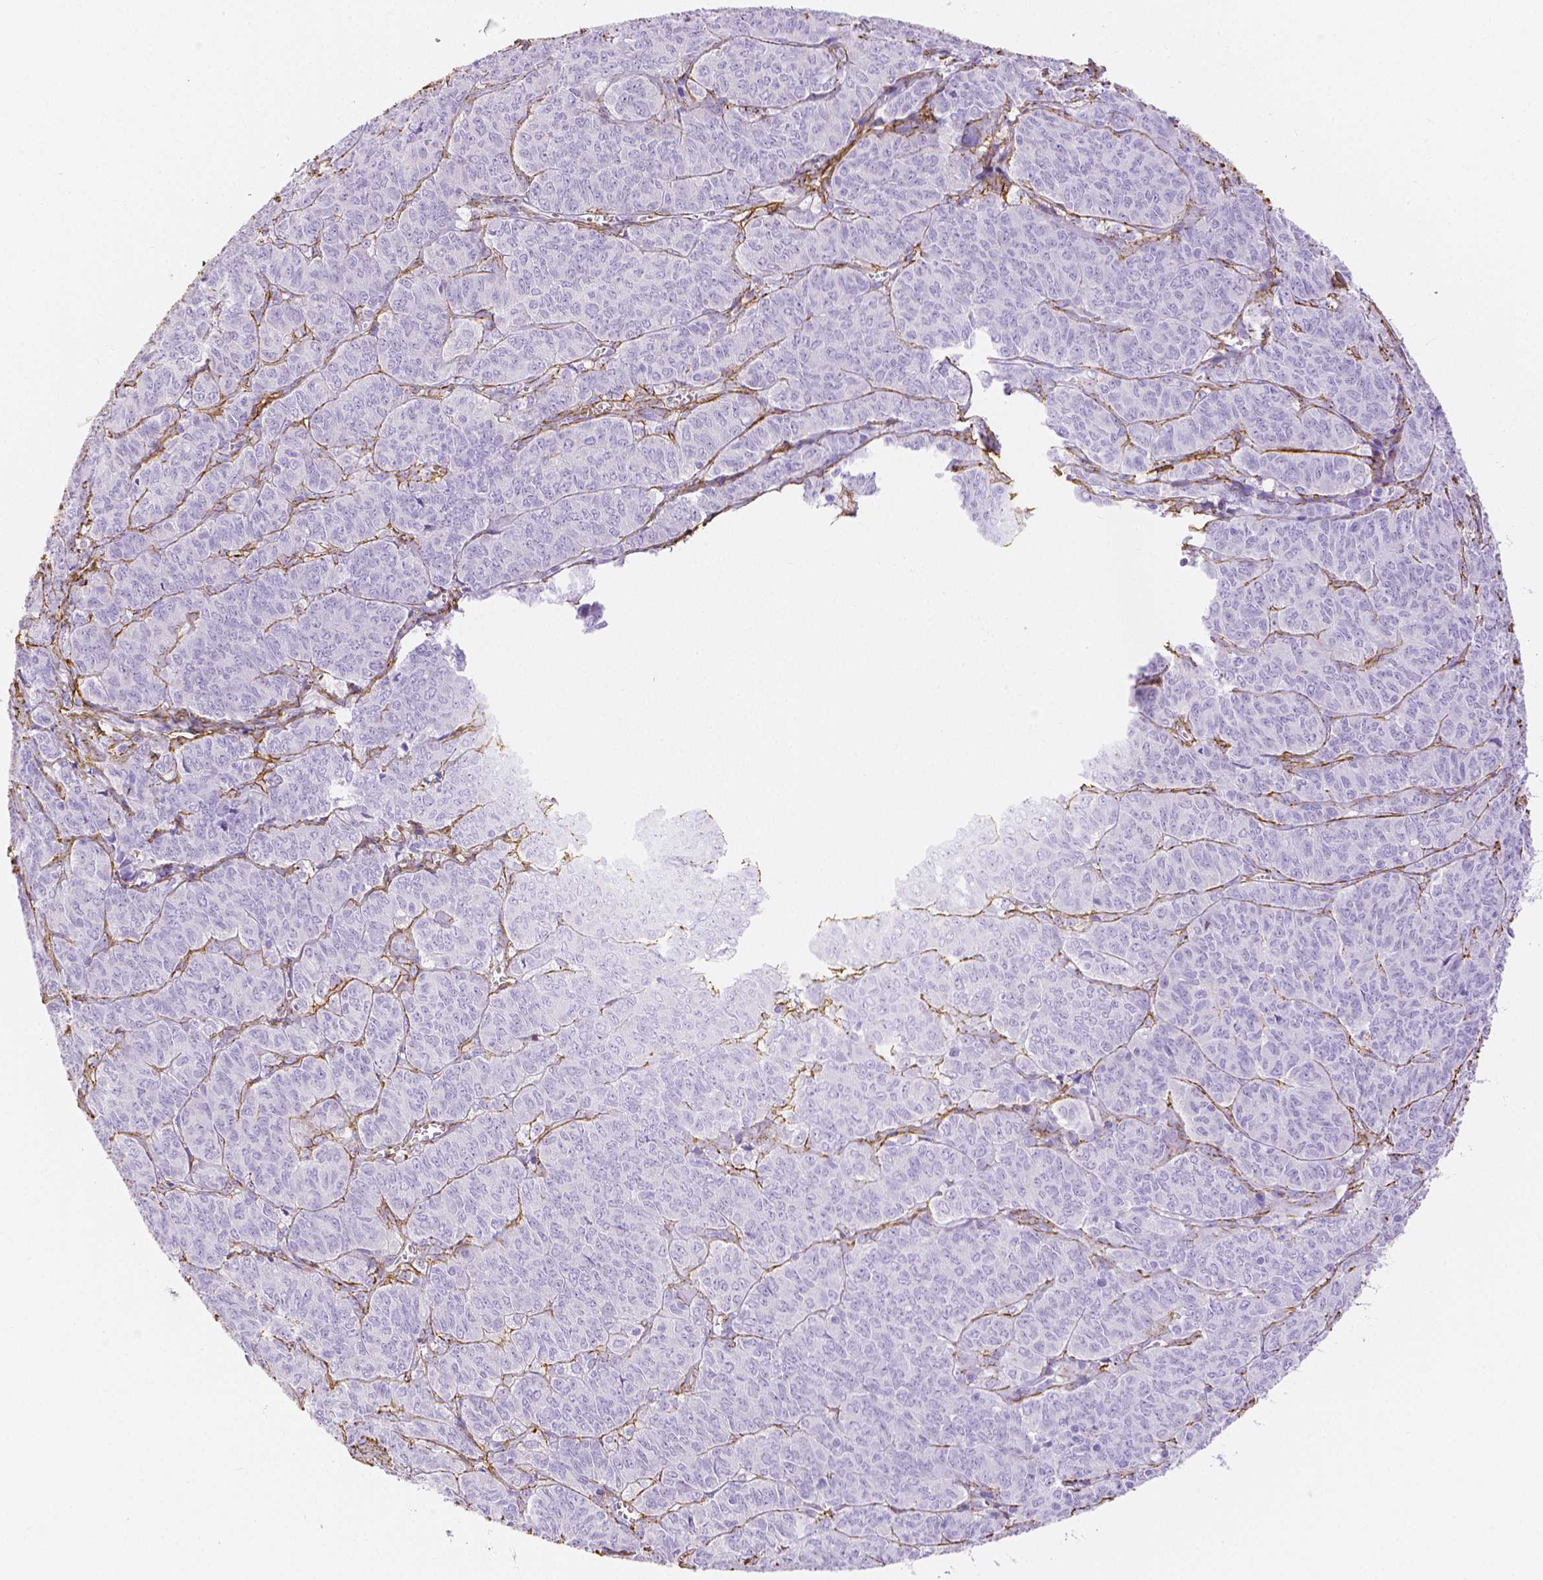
{"staining": {"intensity": "negative", "quantity": "none", "location": "none"}, "tissue": "ovarian cancer", "cell_type": "Tumor cells", "image_type": "cancer", "snomed": [{"axis": "morphology", "description": "Carcinoma, endometroid"}, {"axis": "topography", "description": "Ovary"}], "caption": "Human endometroid carcinoma (ovarian) stained for a protein using immunohistochemistry demonstrates no positivity in tumor cells.", "gene": "FBN1", "patient": {"sex": "female", "age": 80}}